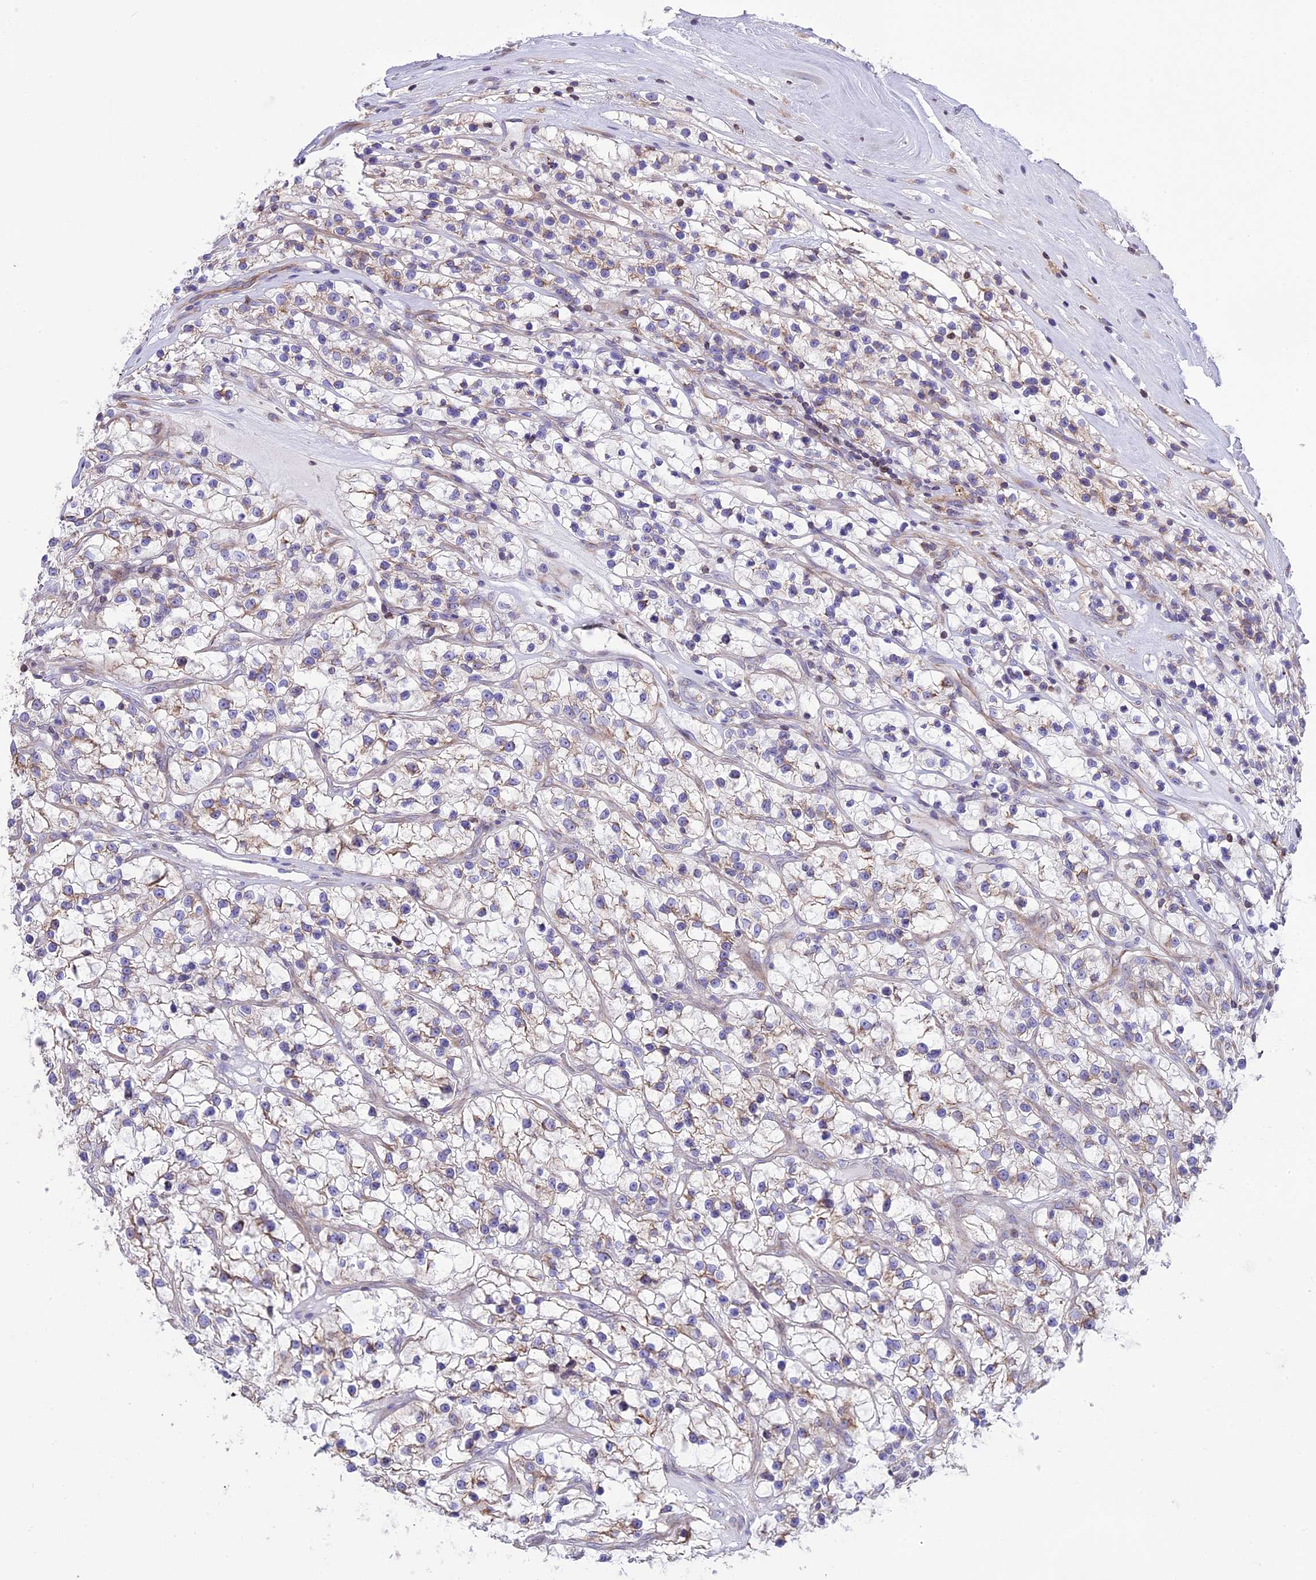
{"staining": {"intensity": "weak", "quantity": "<25%", "location": "cytoplasmic/membranous"}, "tissue": "renal cancer", "cell_type": "Tumor cells", "image_type": "cancer", "snomed": [{"axis": "morphology", "description": "Adenocarcinoma, NOS"}, {"axis": "topography", "description": "Kidney"}], "caption": "DAB immunohistochemical staining of renal cancer demonstrates no significant positivity in tumor cells.", "gene": "DOC2B", "patient": {"sex": "female", "age": 57}}